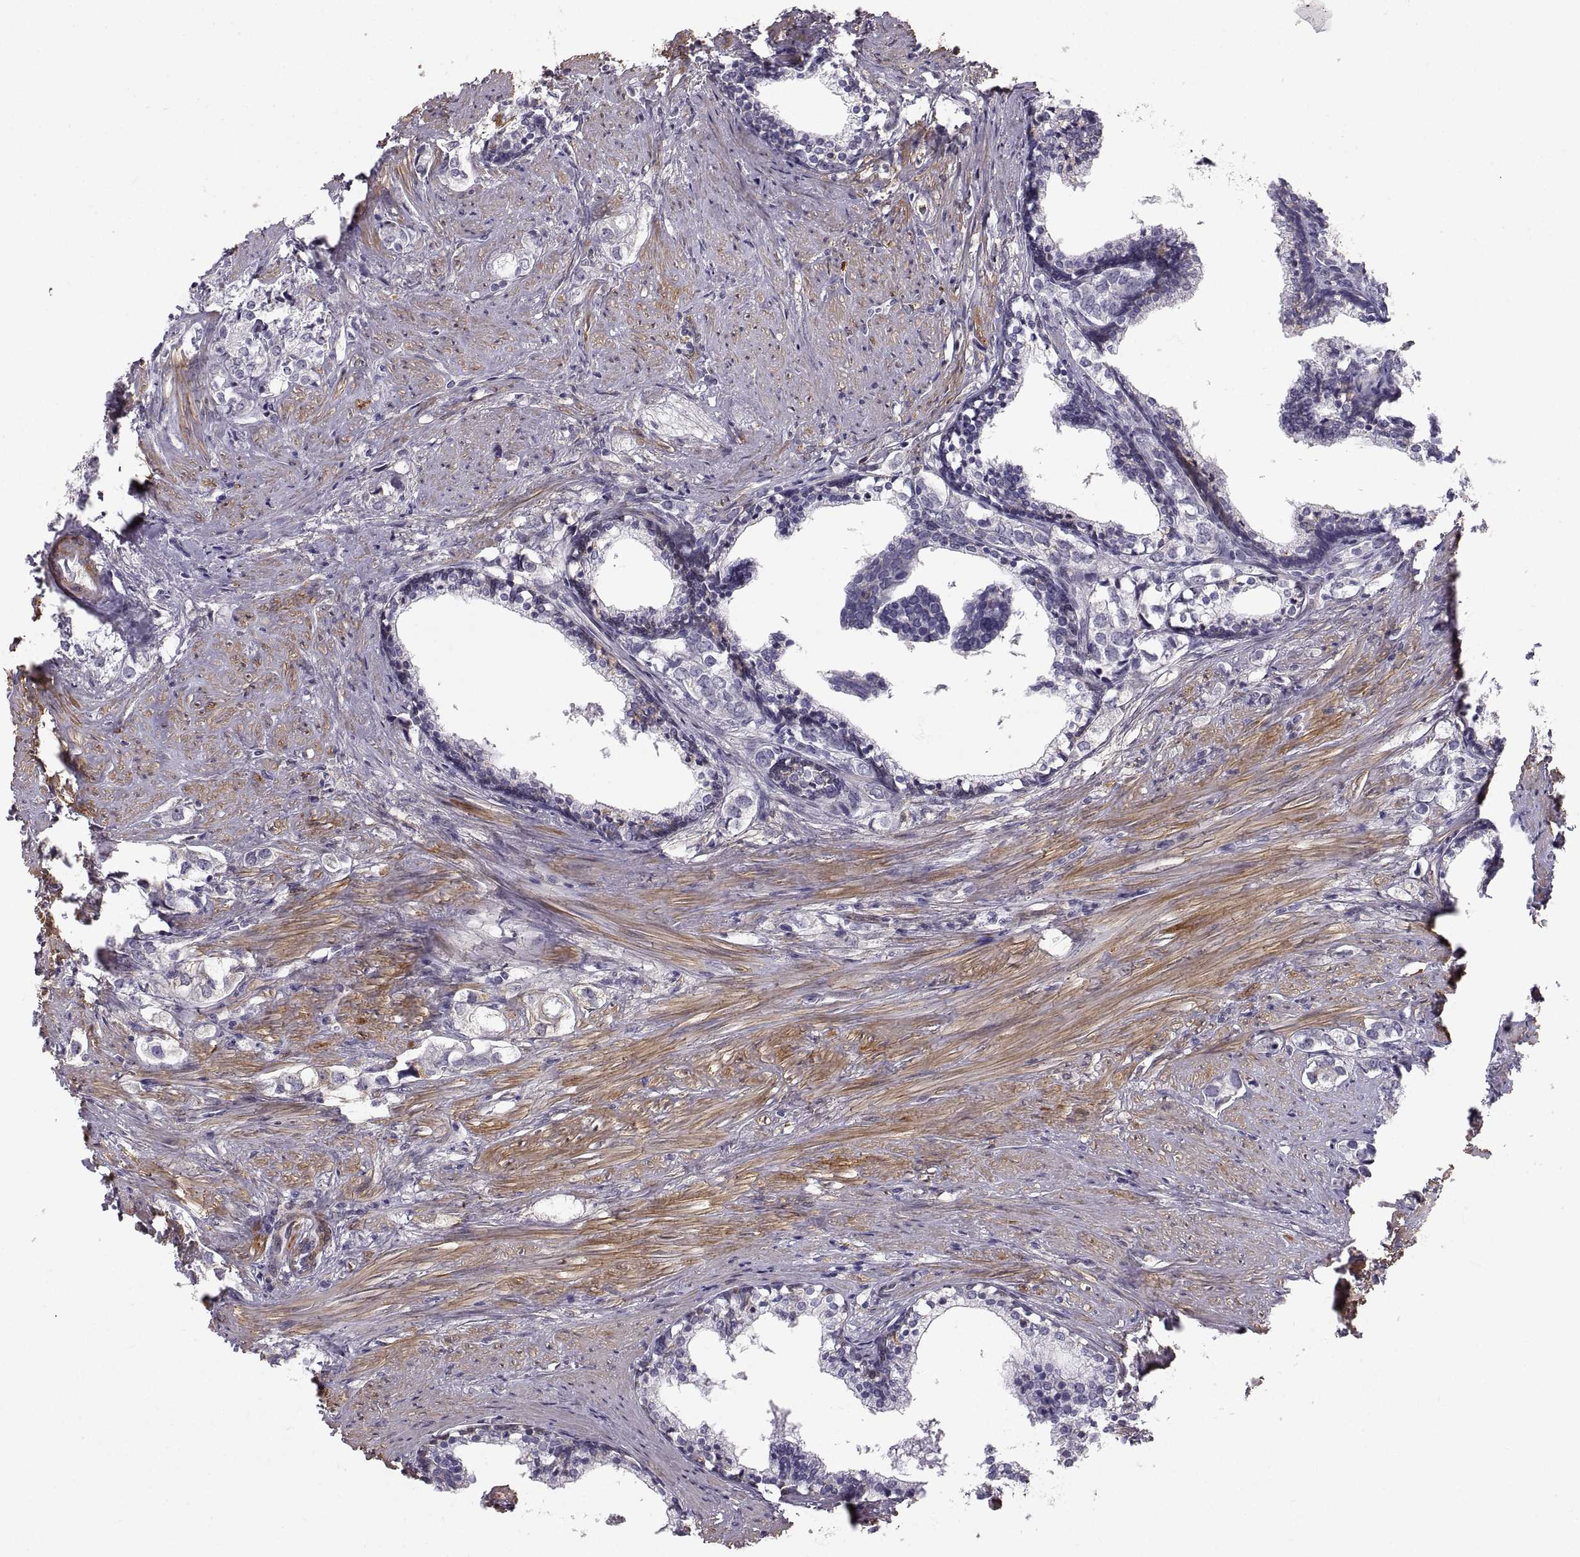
{"staining": {"intensity": "negative", "quantity": "none", "location": "none"}, "tissue": "prostate cancer", "cell_type": "Tumor cells", "image_type": "cancer", "snomed": [{"axis": "morphology", "description": "Adenocarcinoma, NOS"}, {"axis": "topography", "description": "Prostate and seminal vesicle, NOS"}], "caption": "High power microscopy photomicrograph of an IHC histopathology image of adenocarcinoma (prostate), revealing no significant positivity in tumor cells. (DAB (3,3'-diaminobenzidine) immunohistochemistry with hematoxylin counter stain).", "gene": "PGM5", "patient": {"sex": "male", "age": 63}}